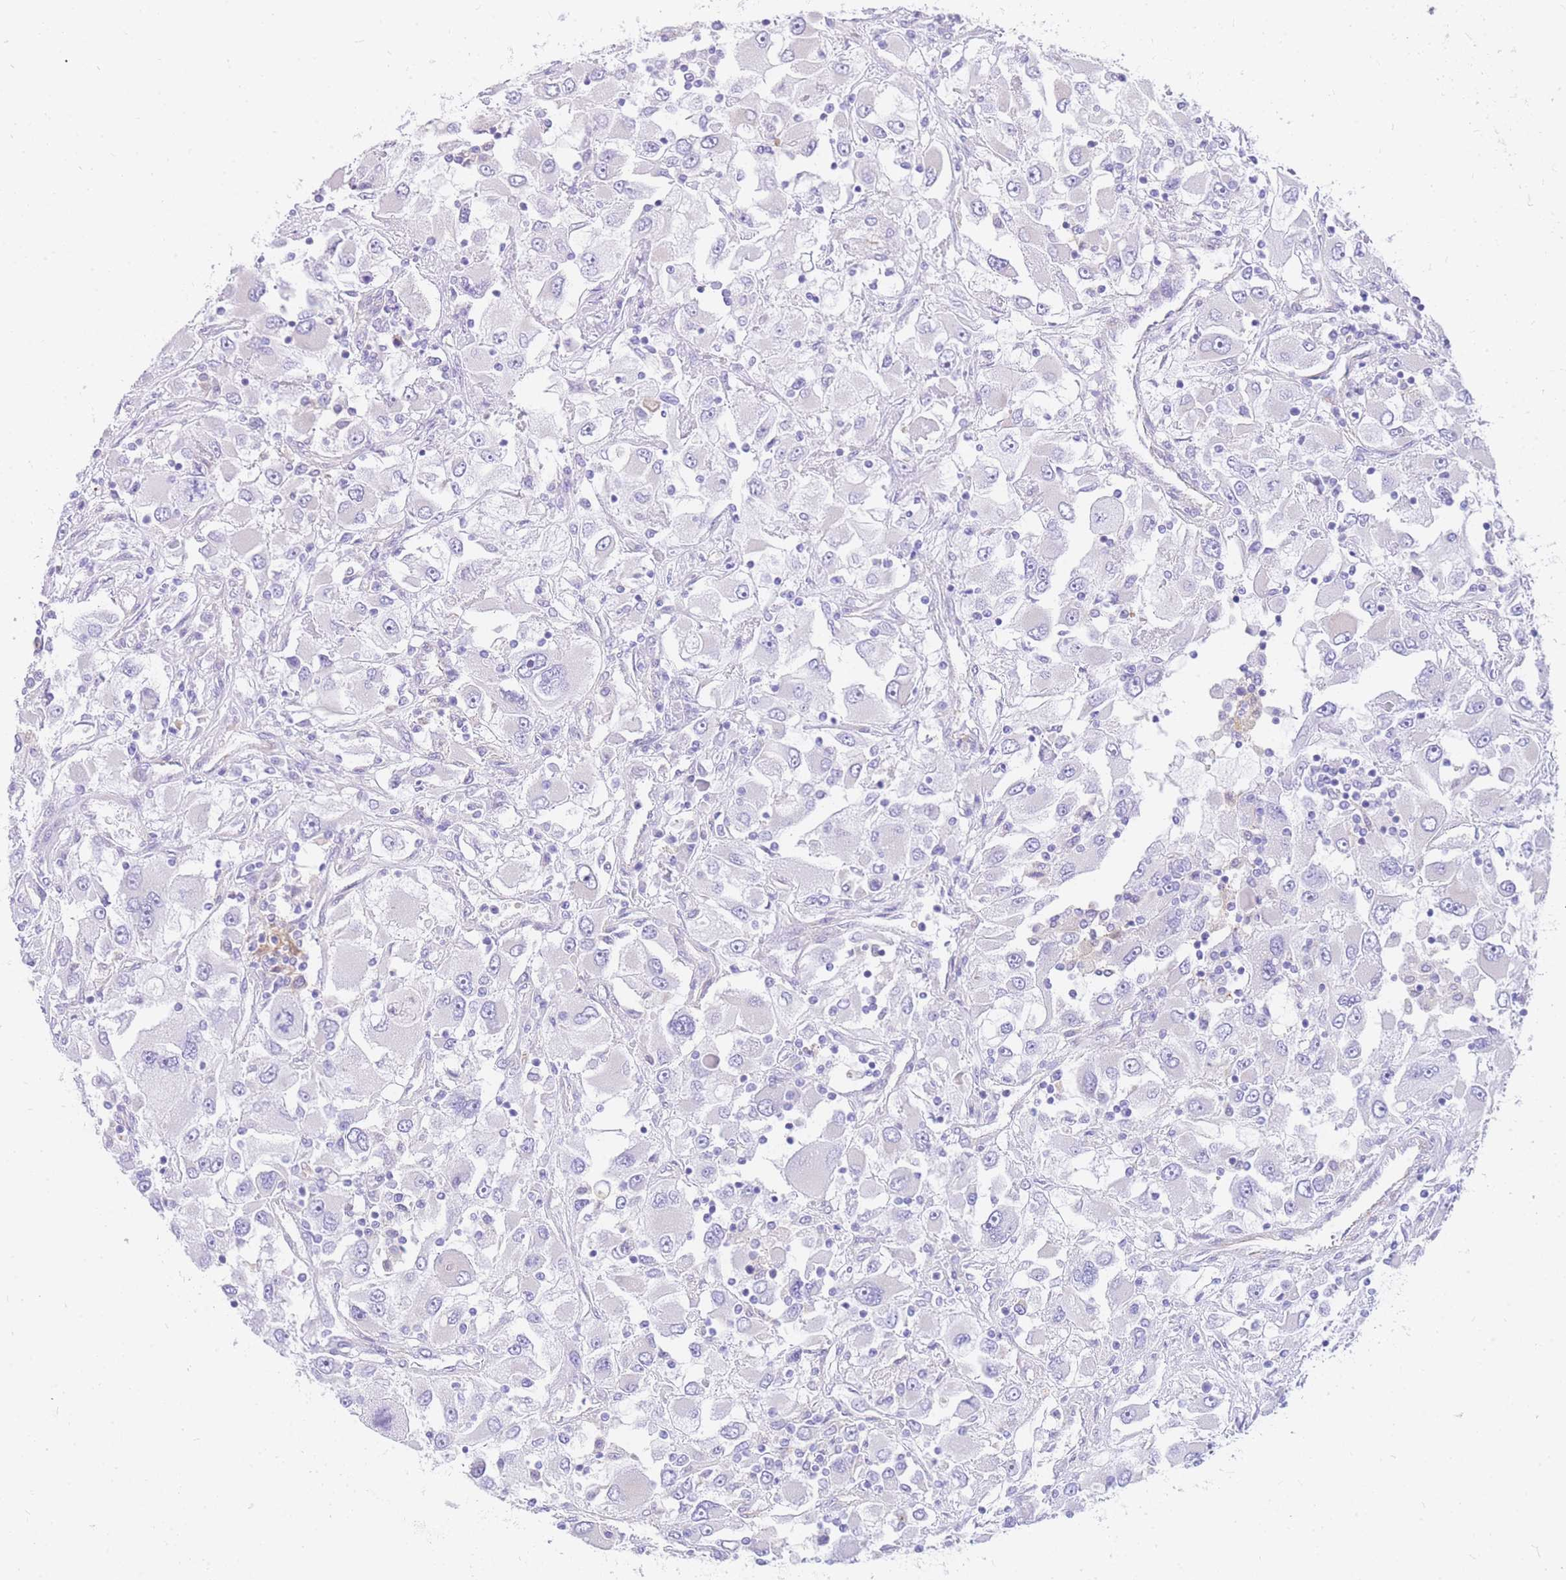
{"staining": {"intensity": "negative", "quantity": "none", "location": "none"}, "tissue": "renal cancer", "cell_type": "Tumor cells", "image_type": "cancer", "snomed": [{"axis": "morphology", "description": "Adenocarcinoma, NOS"}, {"axis": "topography", "description": "Kidney"}], "caption": "Immunohistochemistry (IHC) micrograph of human renal cancer (adenocarcinoma) stained for a protein (brown), which displays no expression in tumor cells.", "gene": "SRSF12", "patient": {"sex": "female", "age": 52}}